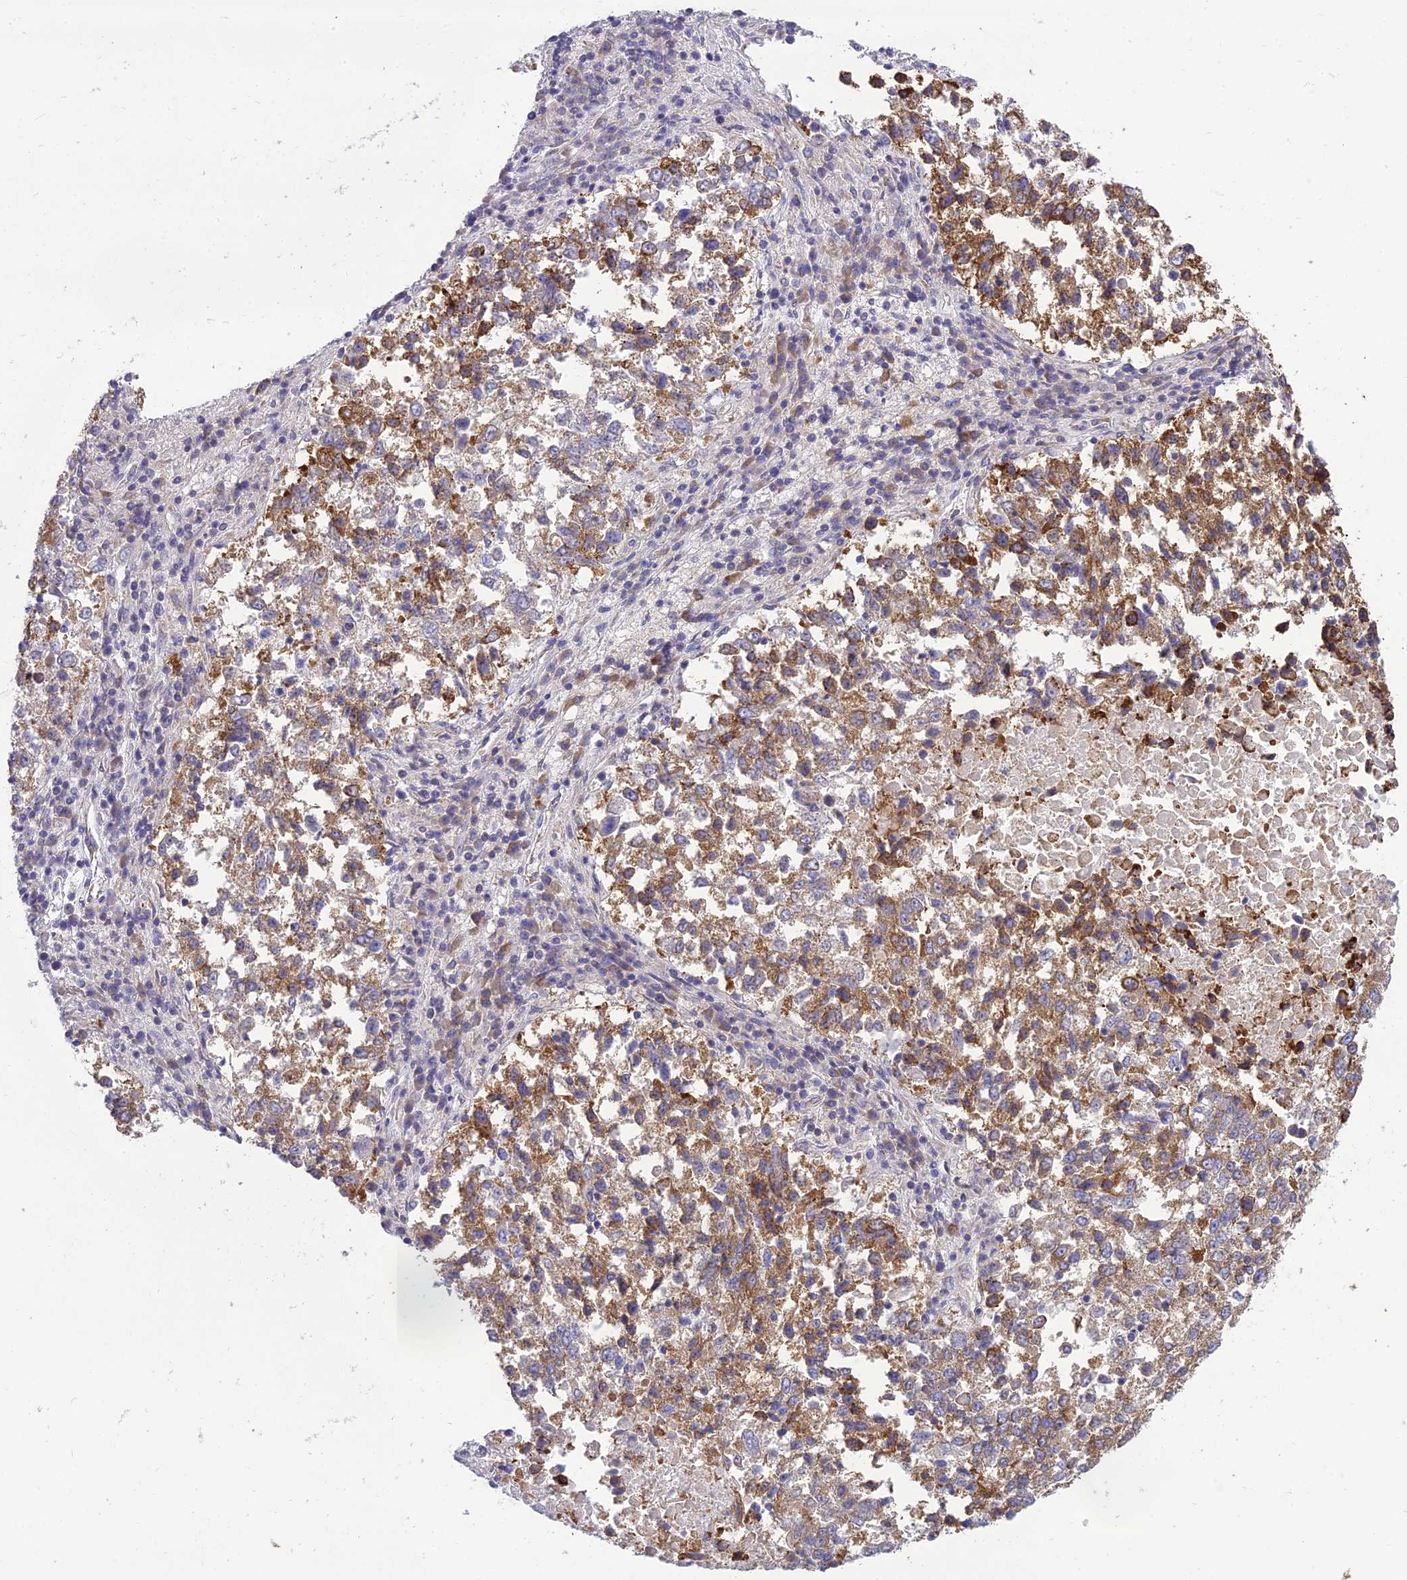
{"staining": {"intensity": "moderate", "quantity": ">75%", "location": "cytoplasmic/membranous"}, "tissue": "lung cancer", "cell_type": "Tumor cells", "image_type": "cancer", "snomed": [{"axis": "morphology", "description": "Squamous cell carcinoma, NOS"}, {"axis": "topography", "description": "Lung"}], "caption": "Tumor cells display medium levels of moderate cytoplasmic/membranous expression in approximately >75% of cells in human lung cancer.", "gene": "CLCN7", "patient": {"sex": "male", "age": 73}}